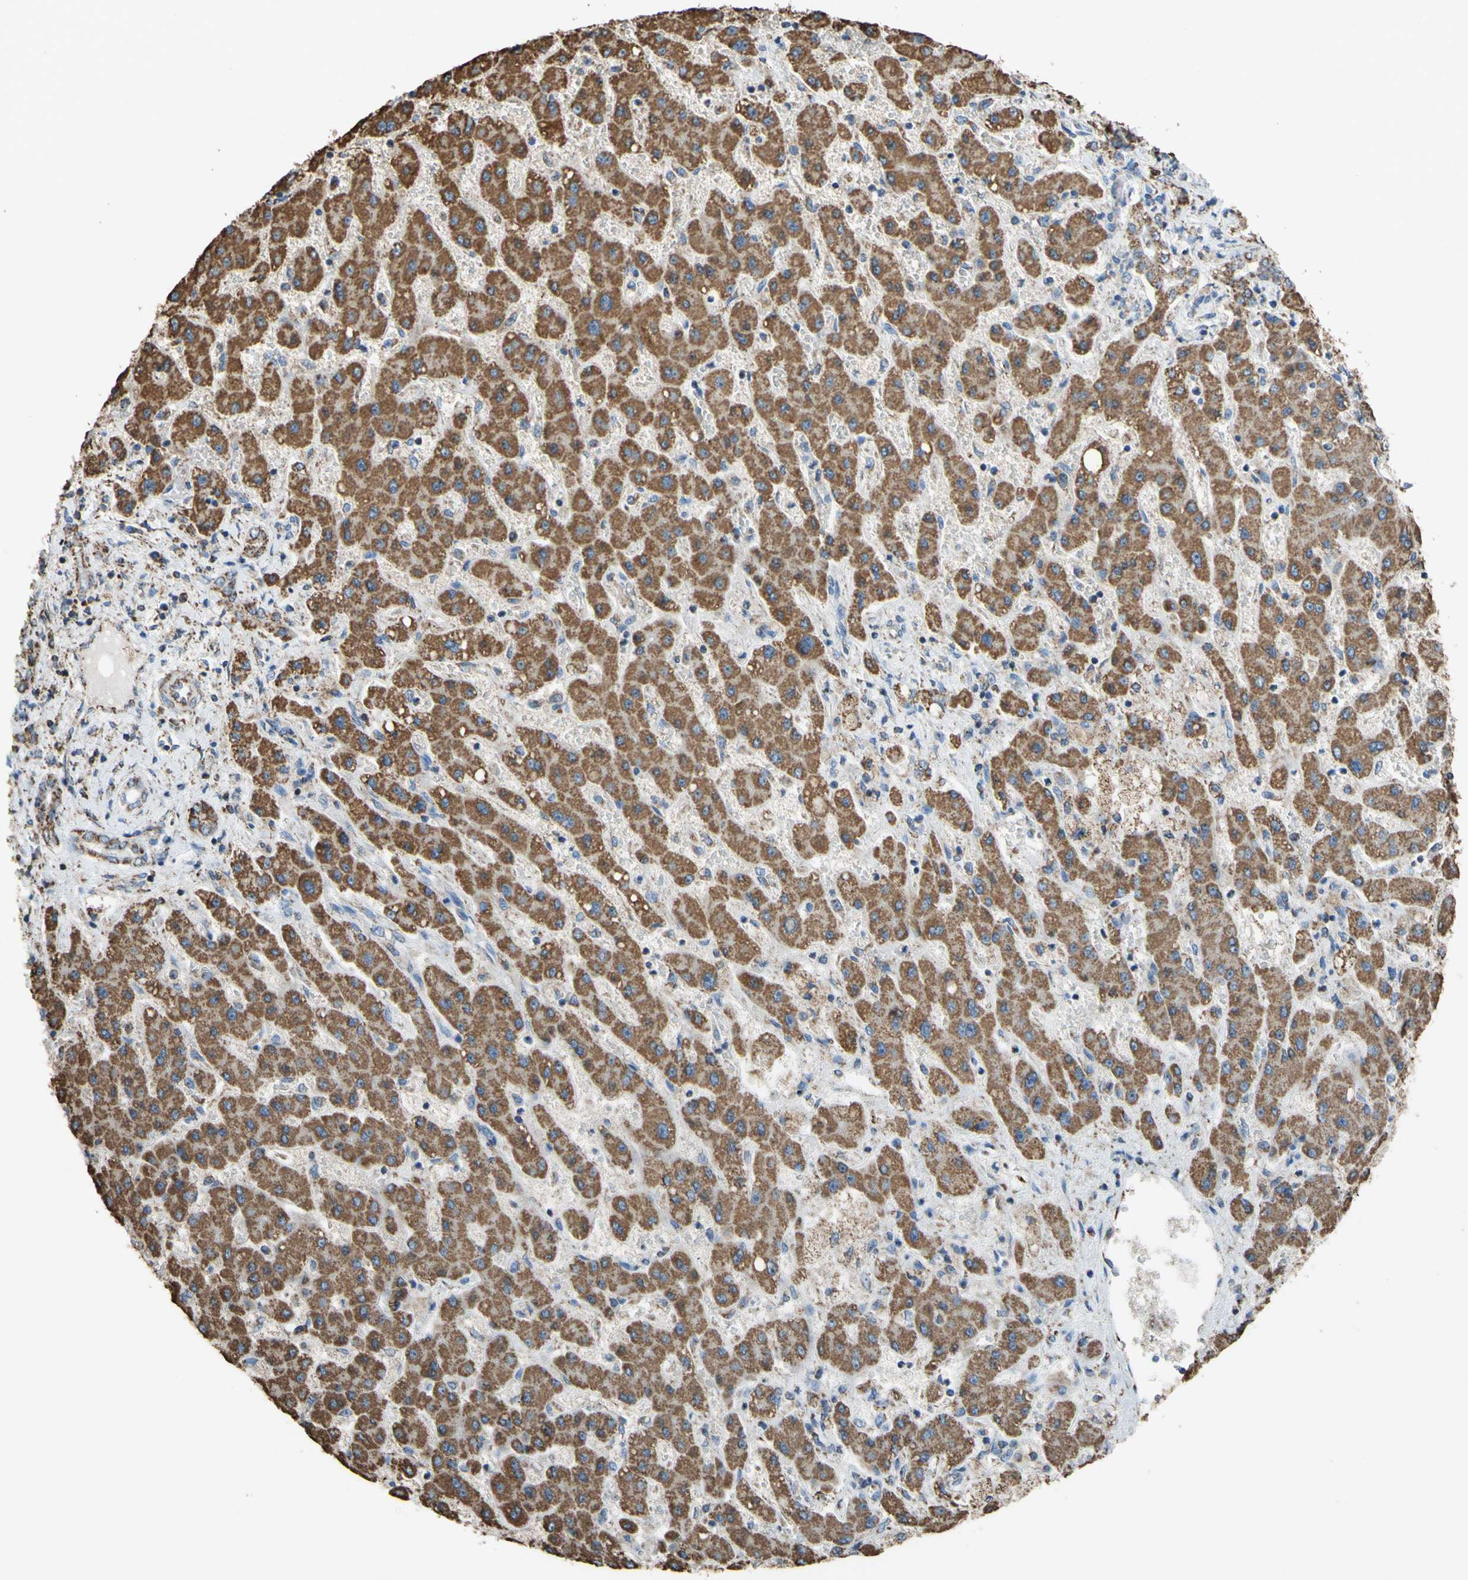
{"staining": {"intensity": "moderate", "quantity": ">75%", "location": "cytoplasmic/membranous"}, "tissue": "liver cancer", "cell_type": "Tumor cells", "image_type": "cancer", "snomed": [{"axis": "morphology", "description": "Cholangiocarcinoma"}, {"axis": "topography", "description": "Liver"}], "caption": "Immunohistochemical staining of human liver cholangiocarcinoma shows moderate cytoplasmic/membranous protein expression in approximately >75% of tumor cells.", "gene": "CMKLR2", "patient": {"sex": "male", "age": 50}}